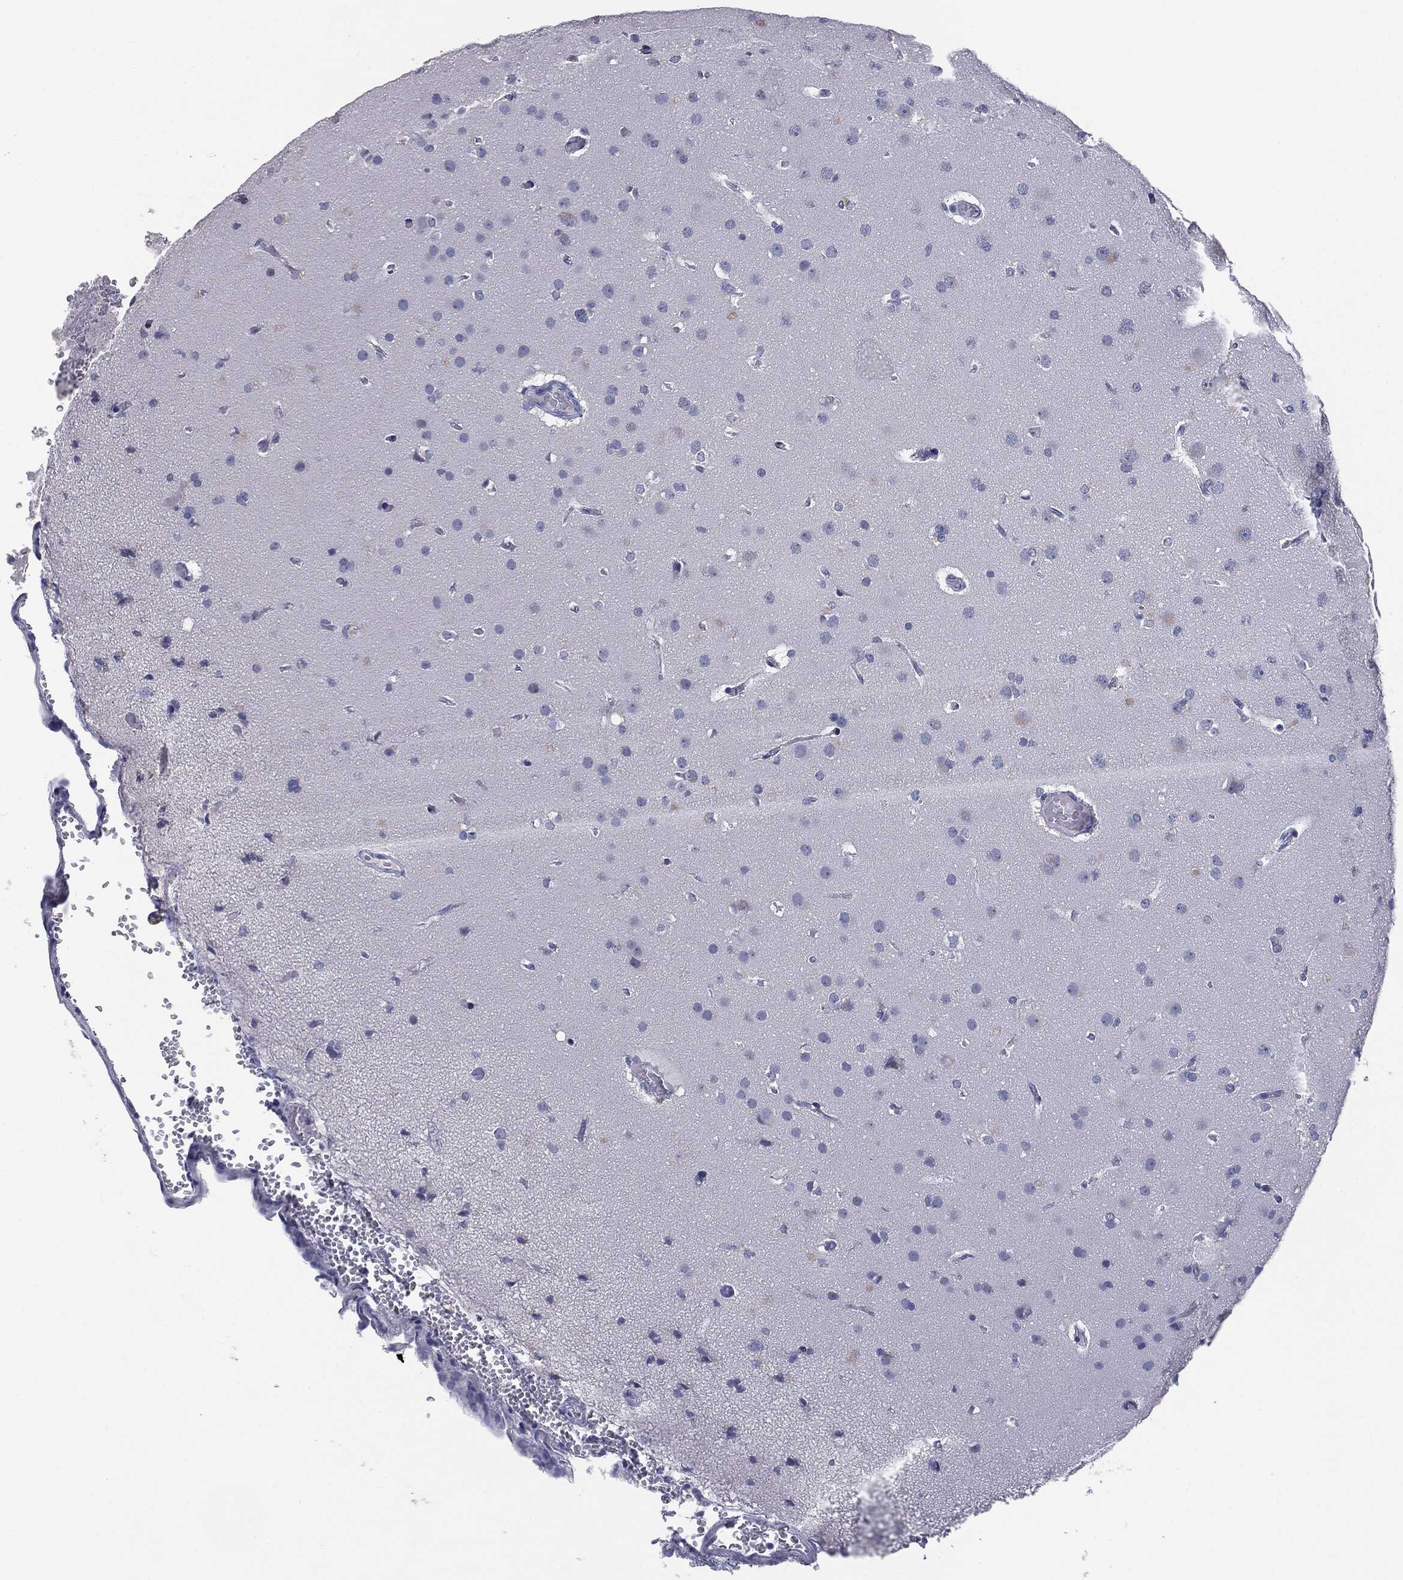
{"staining": {"intensity": "negative", "quantity": "none", "location": "none"}, "tissue": "glioma", "cell_type": "Tumor cells", "image_type": "cancer", "snomed": [{"axis": "morphology", "description": "Glioma, malignant, NOS"}, {"axis": "topography", "description": "Cerebral cortex"}], "caption": "The photomicrograph displays no staining of tumor cells in glioma (malignant). (DAB (3,3'-diaminobenzidine) IHC with hematoxylin counter stain).", "gene": "MUC1", "patient": {"sex": "male", "age": 58}}